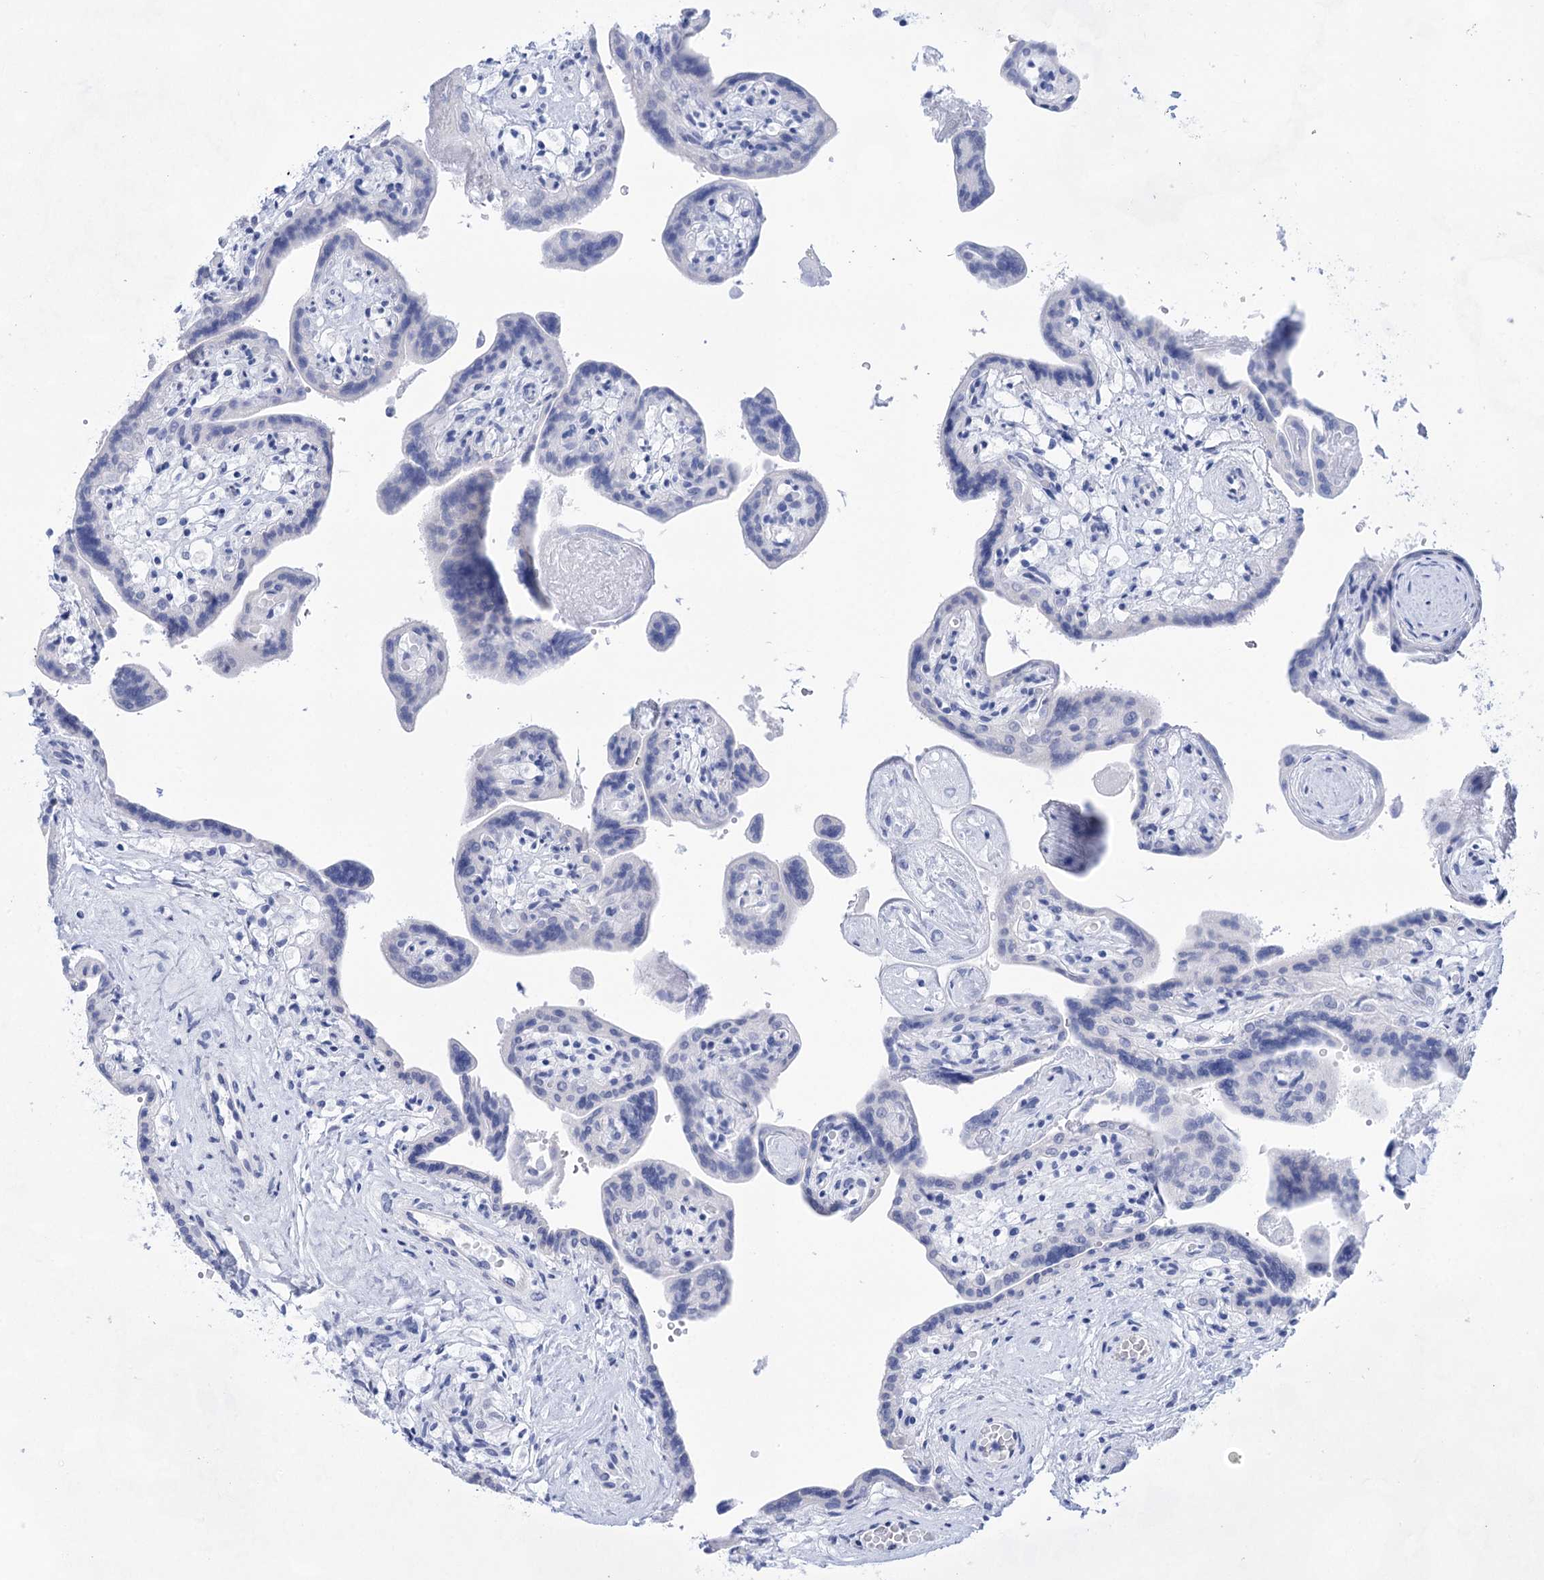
{"staining": {"intensity": "negative", "quantity": "none", "location": "none"}, "tissue": "placenta", "cell_type": "Trophoblastic cells", "image_type": "normal", "snomed": [{"axis": "morphology", "description": "Normal tissue, NOS"}, {"axis": "topography", "description": "Placenta"}], "caption": "Immunohistochemistry of benign placenta exhibits no expression in trophoblastic cells. (DAB (3,3'-diaminobenzidine) immunohistochemistry visualized using brightfield microscopy, high magnification).", "gene": "LALBA", "patient": {"sex": "female", "age": 37}}